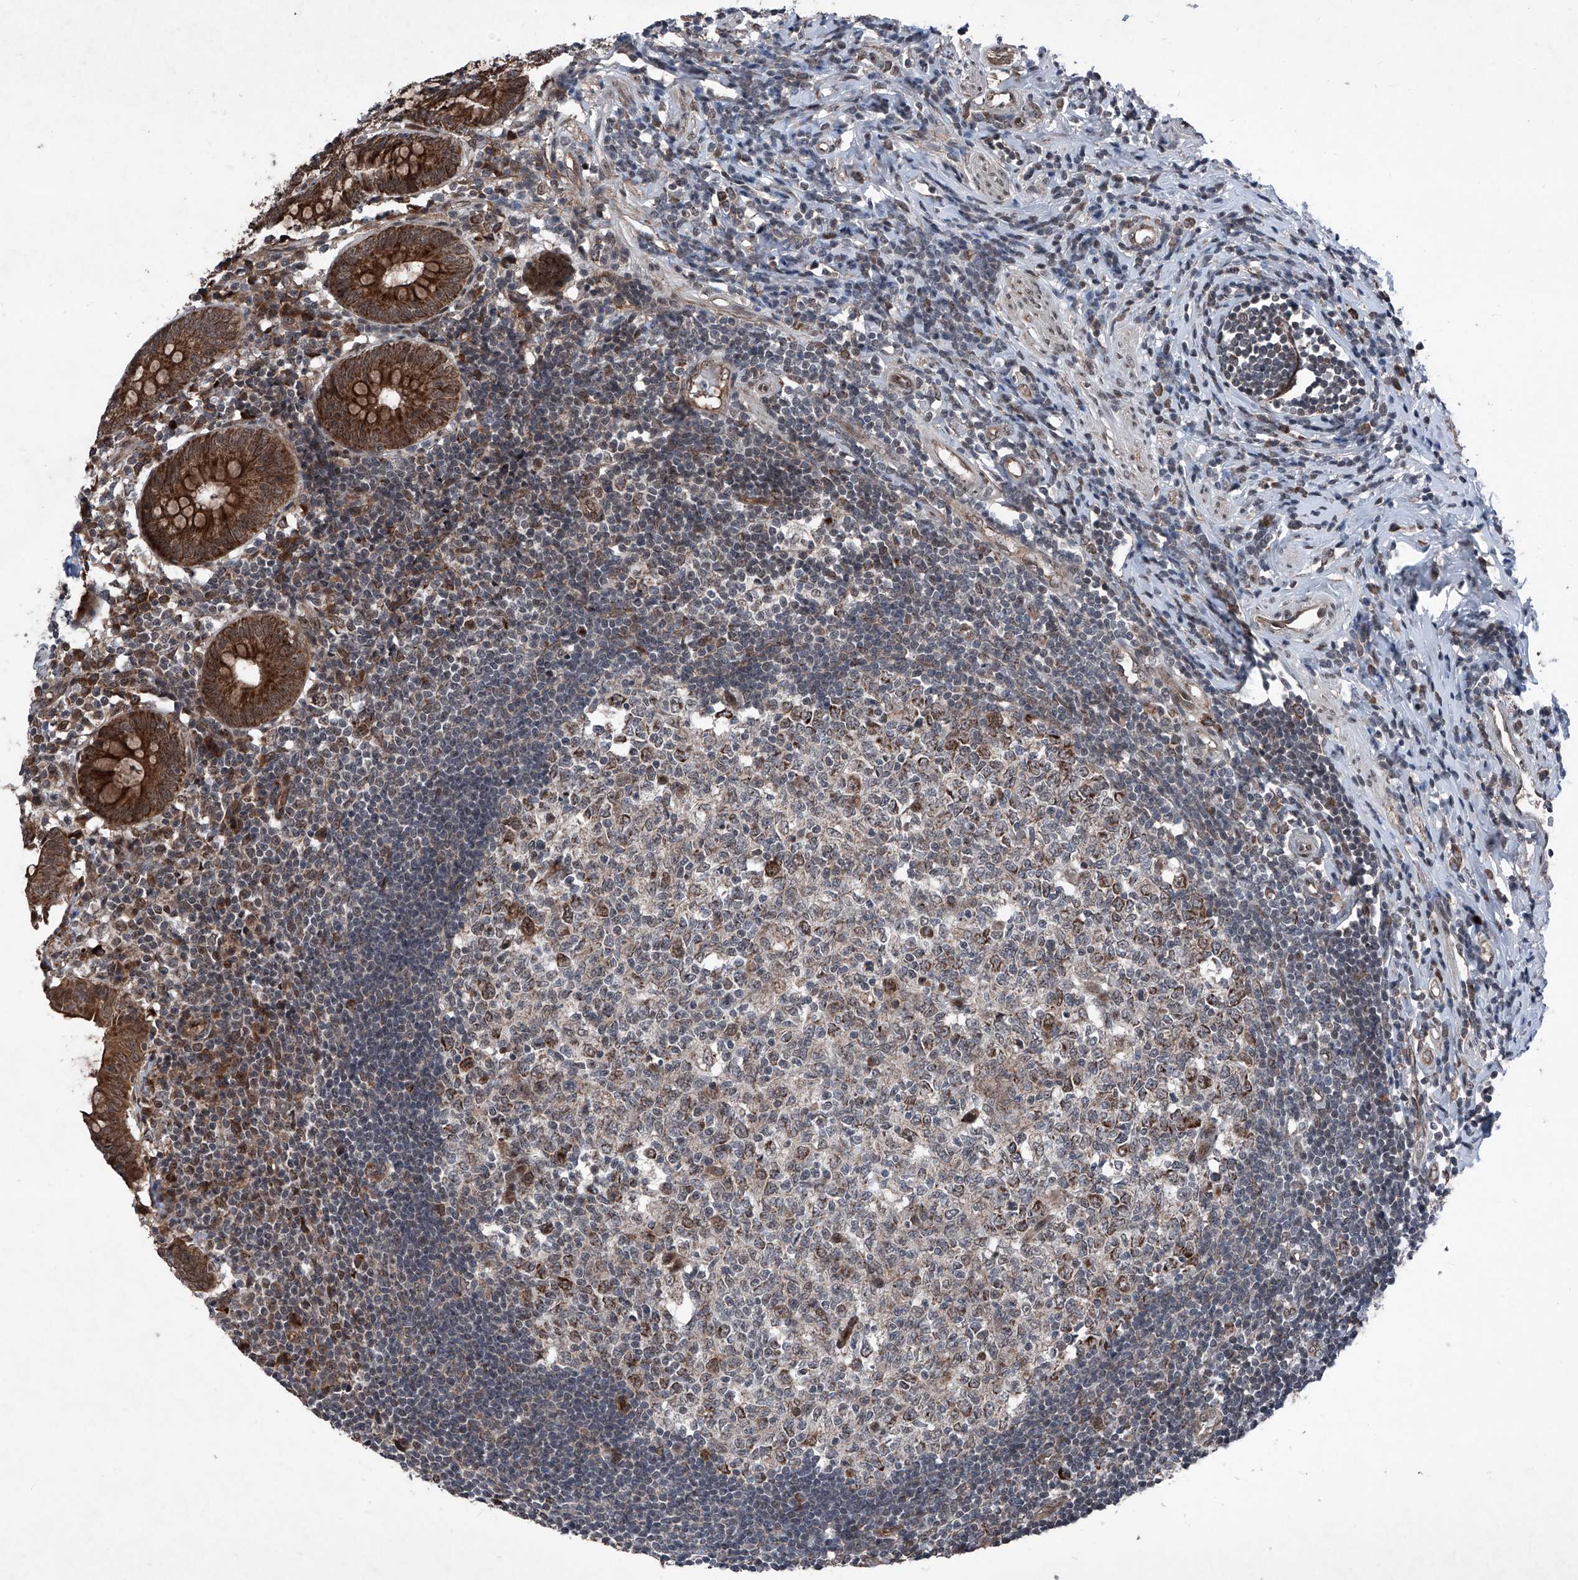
{"staining": {"intensity": "strong", "quantity": ">75%", "location": "cytoplasmic/membranous"}, "tissue": "appendix", "cell_type": "Glandular cells", "image_type": "normal", "snomed": [{"axis": "morphology", "description": "Normal tissue, NOS"}, {"axis": "topography", "description": "Appendix"}], "caption": "A brown stain highlights strong cytoplasmic/membranous expression of a protein in glandular cells of normal human appendix. (DAB (3,3'-diaminobenzidine) = brown stain, brightfield microscopy at high magnification).", "gene": "COA7", "patient": {"sex": "female", "age": 54}}